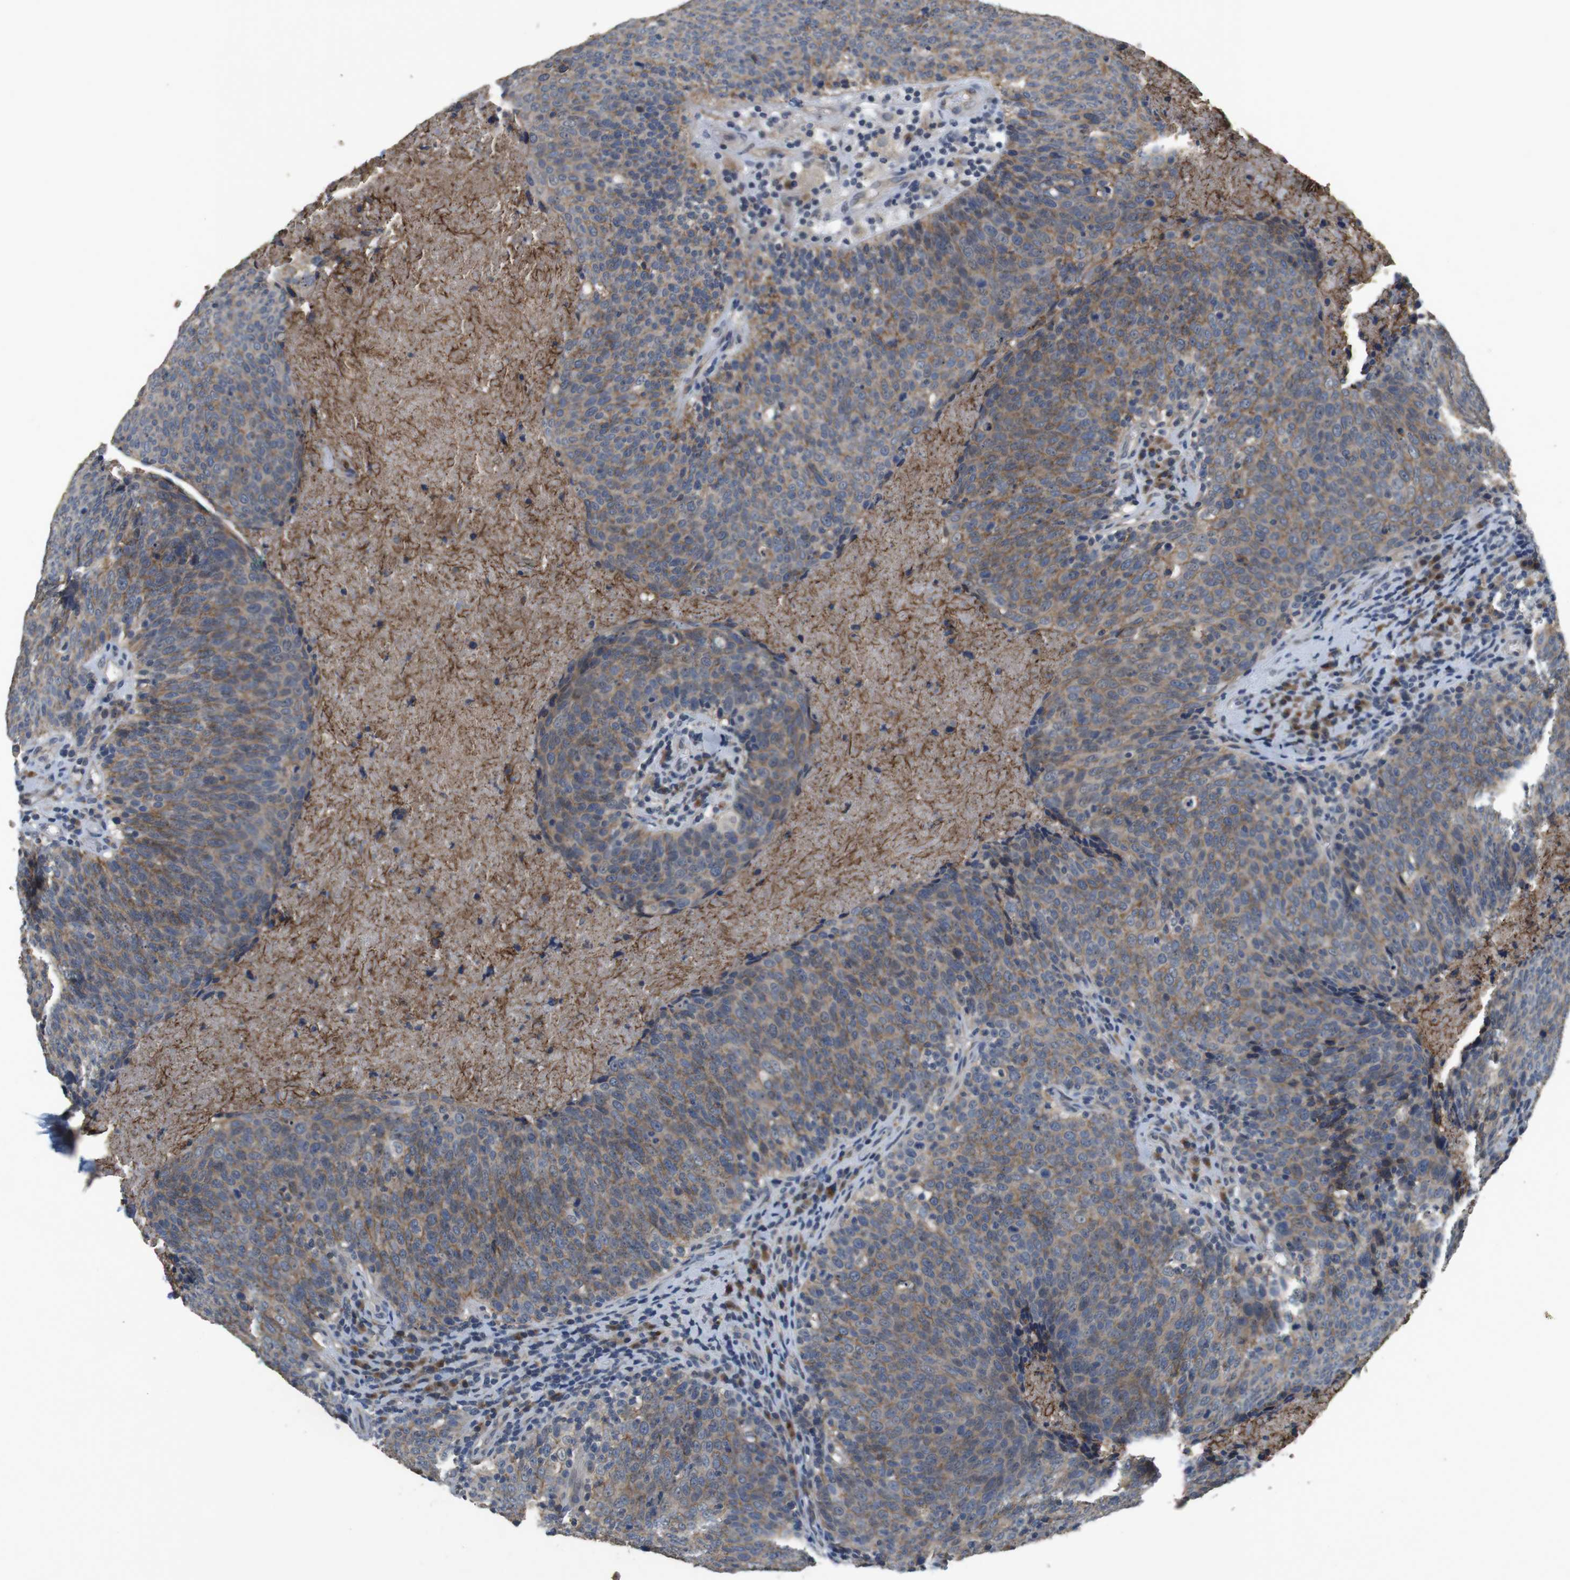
{"staining": {"intensity": "moderate", "quantity": ">75%", "location": "cytoplasmic/membranous"}, "tissue": "head and neck cancer", "cell_type": "Tumor cells", "image_type": "cancer", "snomed": [{"axis": "morphology", "description": "Squamous cell carcinoma, NOS"}, {"axis": "morphology", "description": "Squamous cell carcinoma, metastatic, NOS"}, {"axis": "topography", "description": "Lymph node"}, {"axis": "topography", "description": "Head-Neck"}], "caption": "Tumor cells demonstrate moderate cytoplasmic/membranous expression in about >75% of cells in head and neck squamous cell carcinoma.", "gene": "CLDN7", "patient": {"sex": "male", "age": 62}}